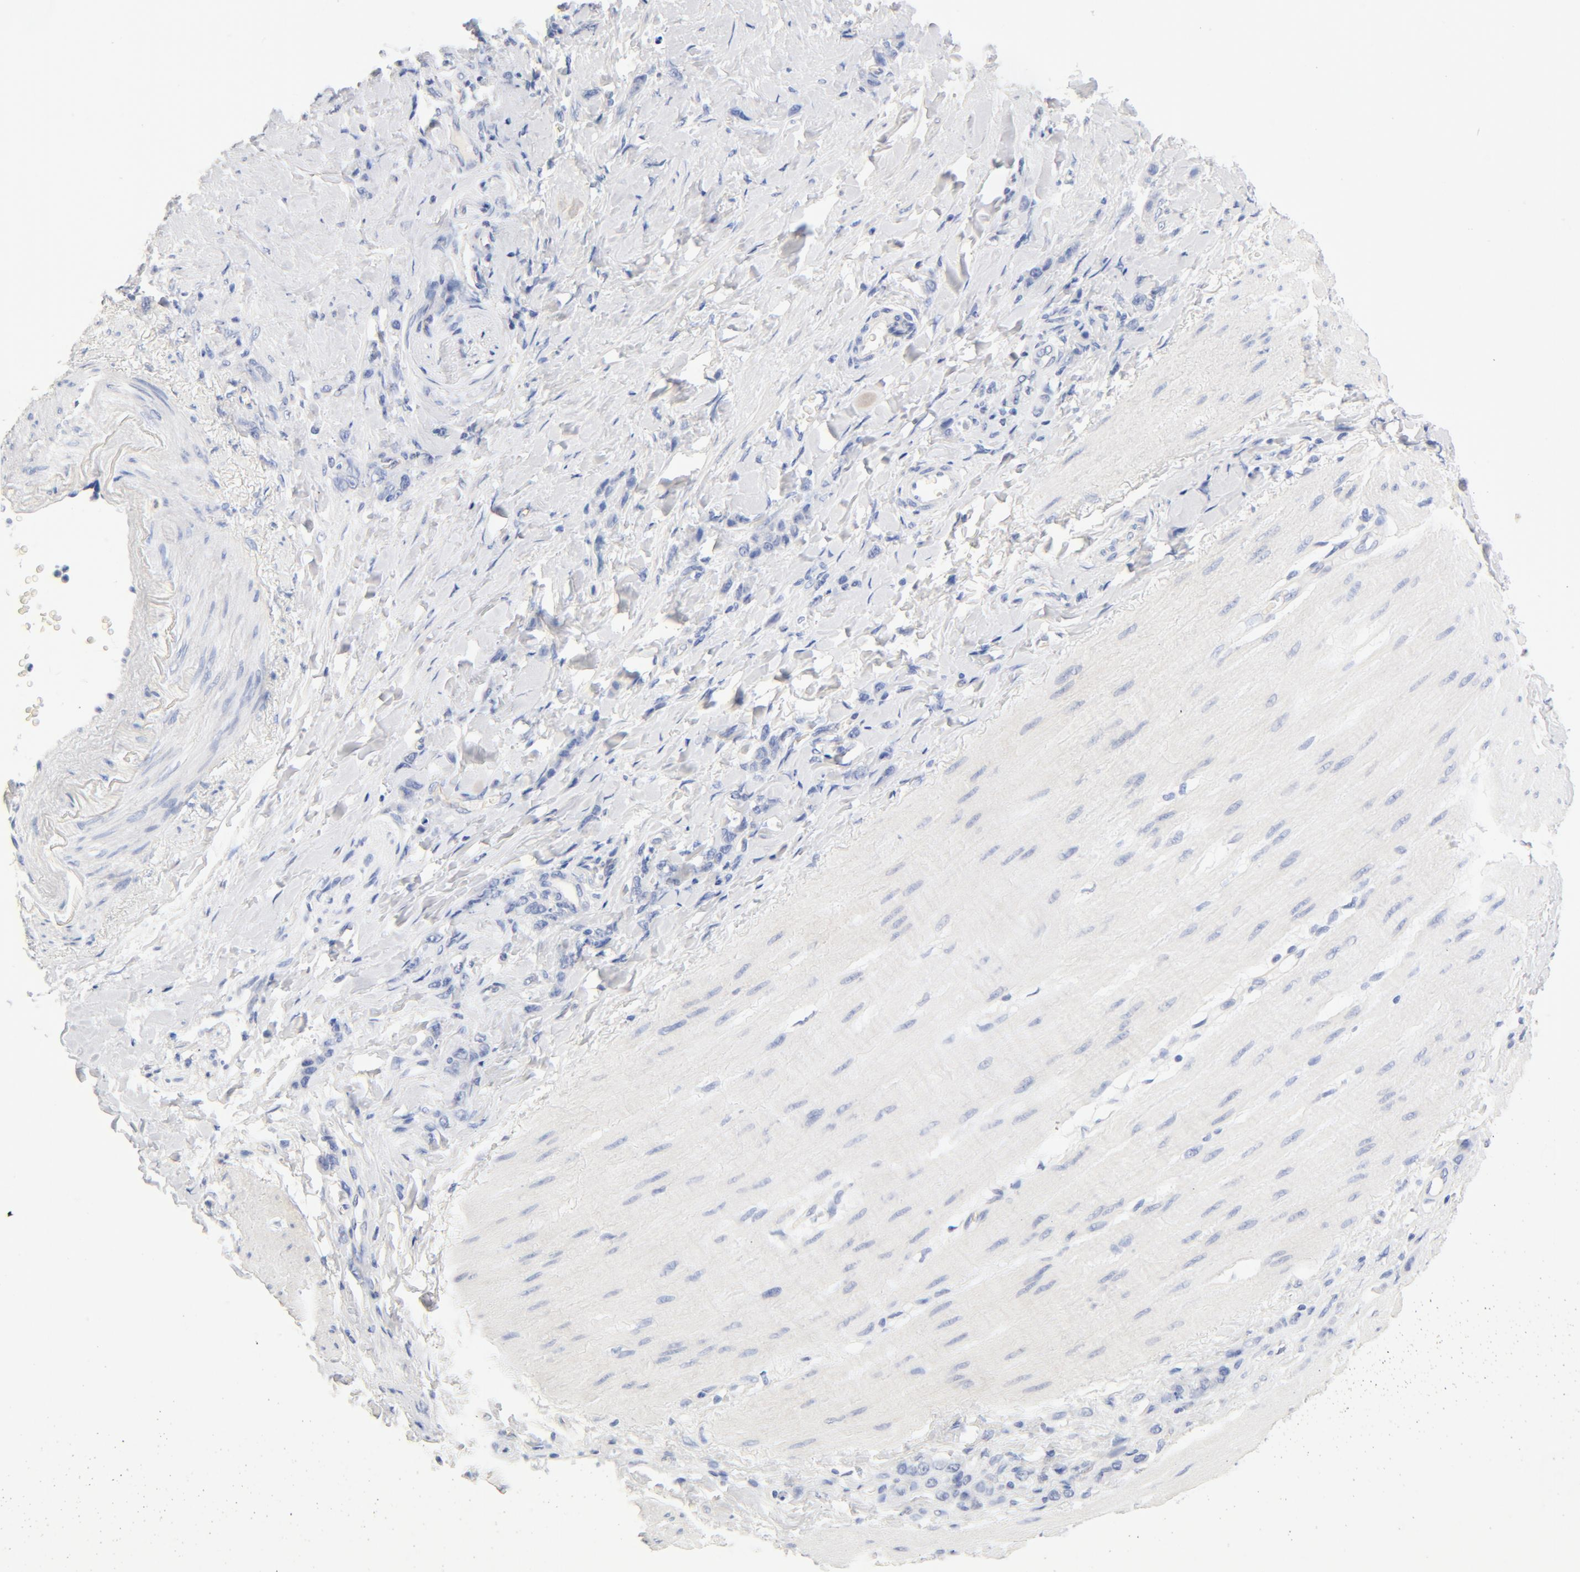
{"staining": {"intensity": "negative", "quantity": "none", "location": "none"}, "tissue": "stomach cancer", "cell_type": "Tumor cells", "image_type": "cancer", "snomed": [{"axis": "morphology", "description": "Normal tissue, NOS"}, {"axis": "morphology", "description": "Adenocarcinoma, NOS"}, {"axis": "topography", "description": "Stomach"}], "caption": "Immunohistochemistry (IHC) histopathology image of stomach adenocarcinoma stained for a protein (brown), which shows no positivity in tumor cells. Nuclei are stained in blue.", "gene": "HOMER1", "patient": {"sex": "male", "age": 82}}